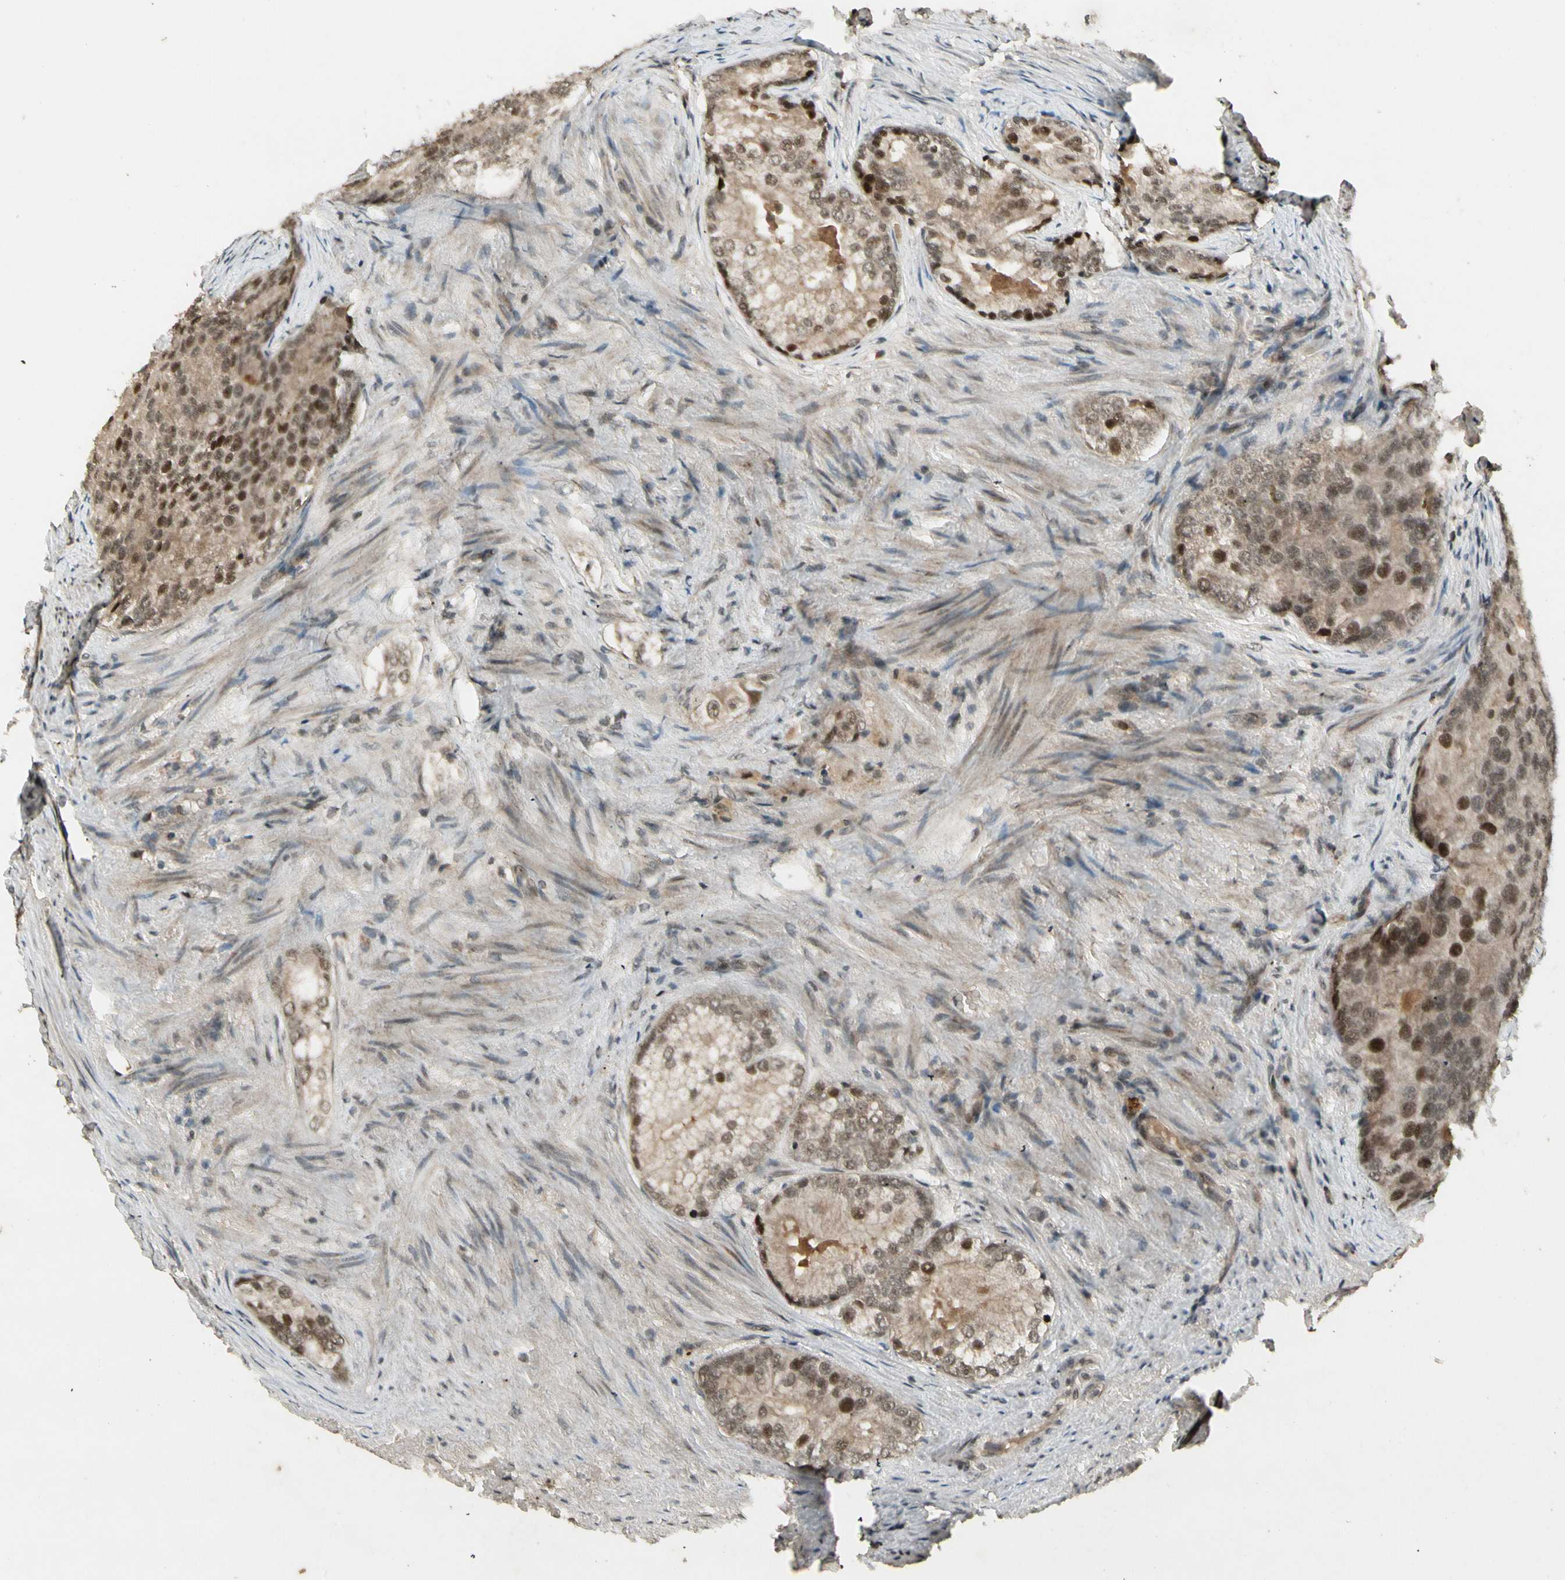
{"staining": {"intensity": "moderate", "quantity": "25%-75%", "location": "nuclear"}, "tissue": "prostate cancer", "cell_type": "Tumor cells", "image_type": "cancer", "snomed": [{"axis": "morphology", "description": "Adenocarcinoma, High grade"}, {"axis": "topography", "description": "Prostate"}], "caption": "About 25%-75% of tumor cells in human prostate cancer demonstrate moderate nuclear protein expression as visualized by brown immunohistochemical staining.", "gene": "CDK11A", "patient": {"sex": "male", "age": 66}}